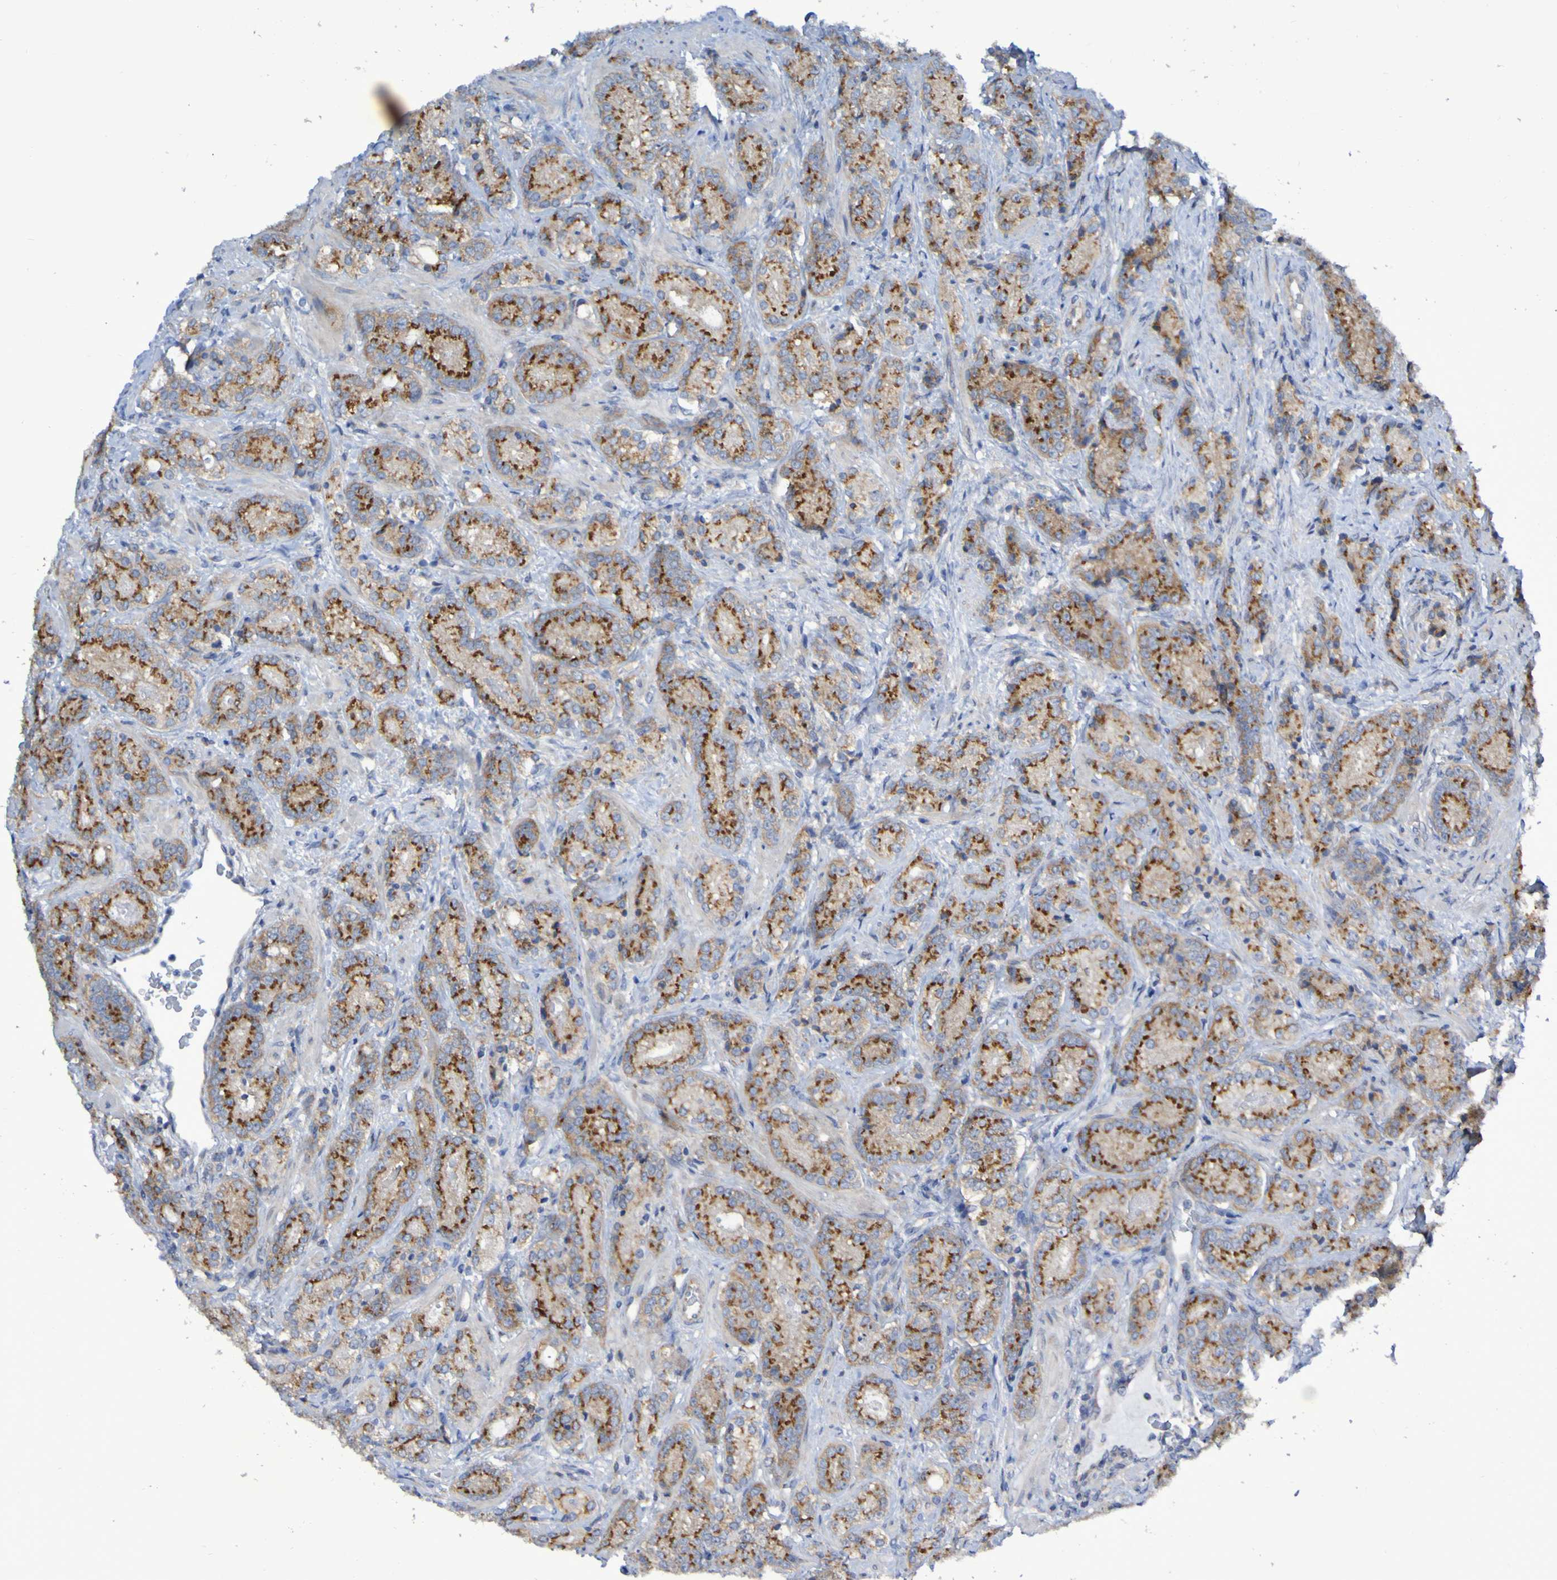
{"staining": {"intensity": "strong", "quantity": ">75%", "location": "cytoplasmic/membranous"}, "tissue": "prostate cancer", "cell_type": "Tumor cells", "image_type": "cancer", "snomed": [{"axis": "morphology", "description": "Adenocarcinoma, High grade"}, {"axis": "topography", "description": "Prostate"}], "caption": "IHC (DAB) staining of prostate adenocarcinoma (high-grade) exhibits strong cytoplasmic/membranous protein positivity in approximately >75% of tumor cells. The staining was performed using DAB (3,3'-diaminobenzidine) to visualize the protein expression in brown, while the nuclei were stained in blue with hematoxylin (Magnification: 20x).", "gene": "LMBRD2", "patient": {"sex": "male", "age": 61}}